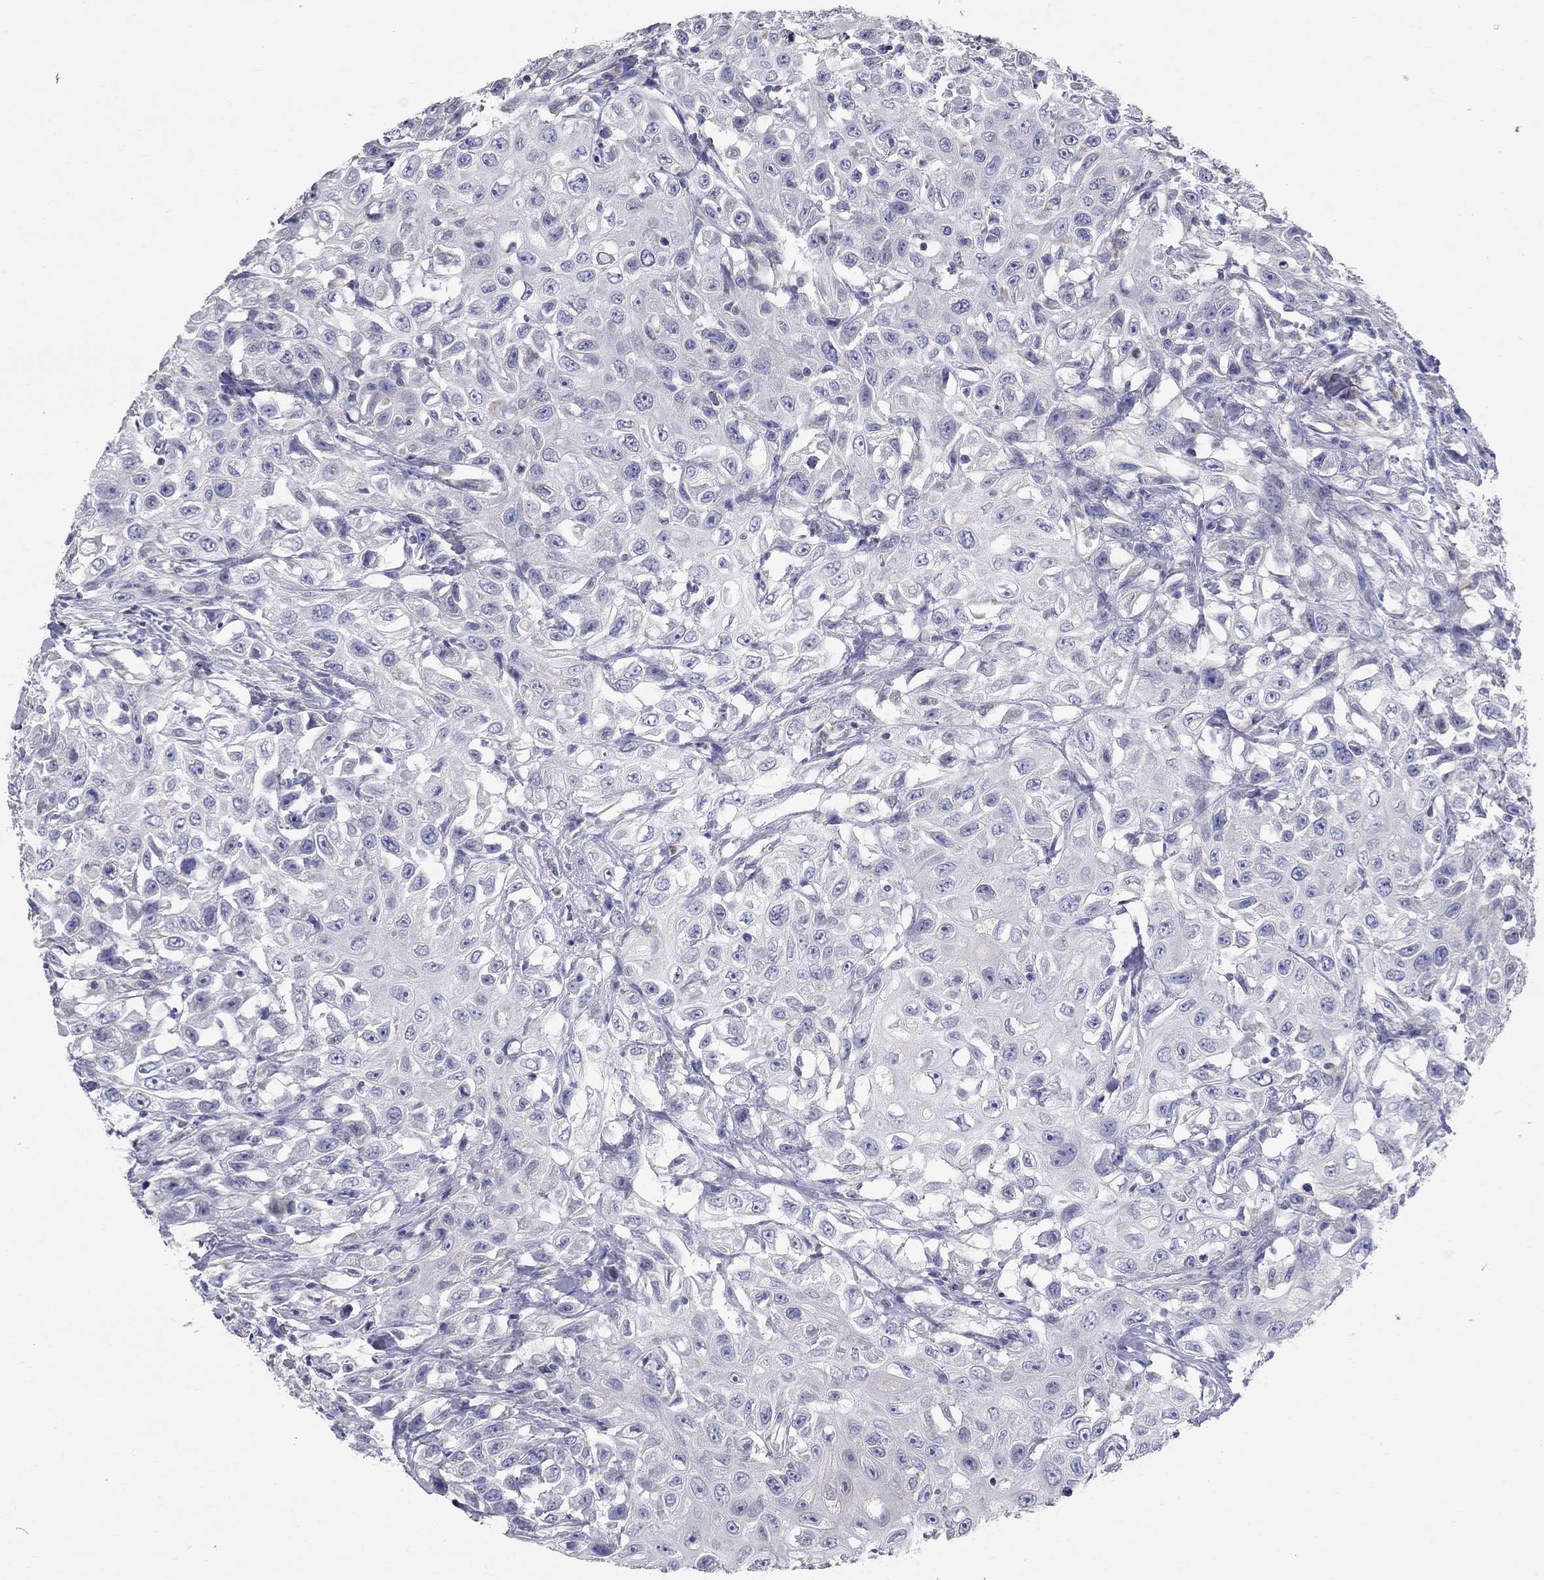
{"staining": {"intensity": "negative", "quantity": "none", "location": "none"}, "tissue": "urothelial cancer", "cell_type": "Tumor cells", "image_type": "cancer", "snomed": [{"axis": "morphology", "description": "Urothelial carcinoma, High grade"}, {"axis": "topography", "description": "Urinary bladder"}], "caption": "Immunohistochemical staining of urothelial carcinoma (high-grade) reveals no significant staining in tumor cells.", "gene": "CFAP161", "patient": {"sex": "female", "age": 56}}